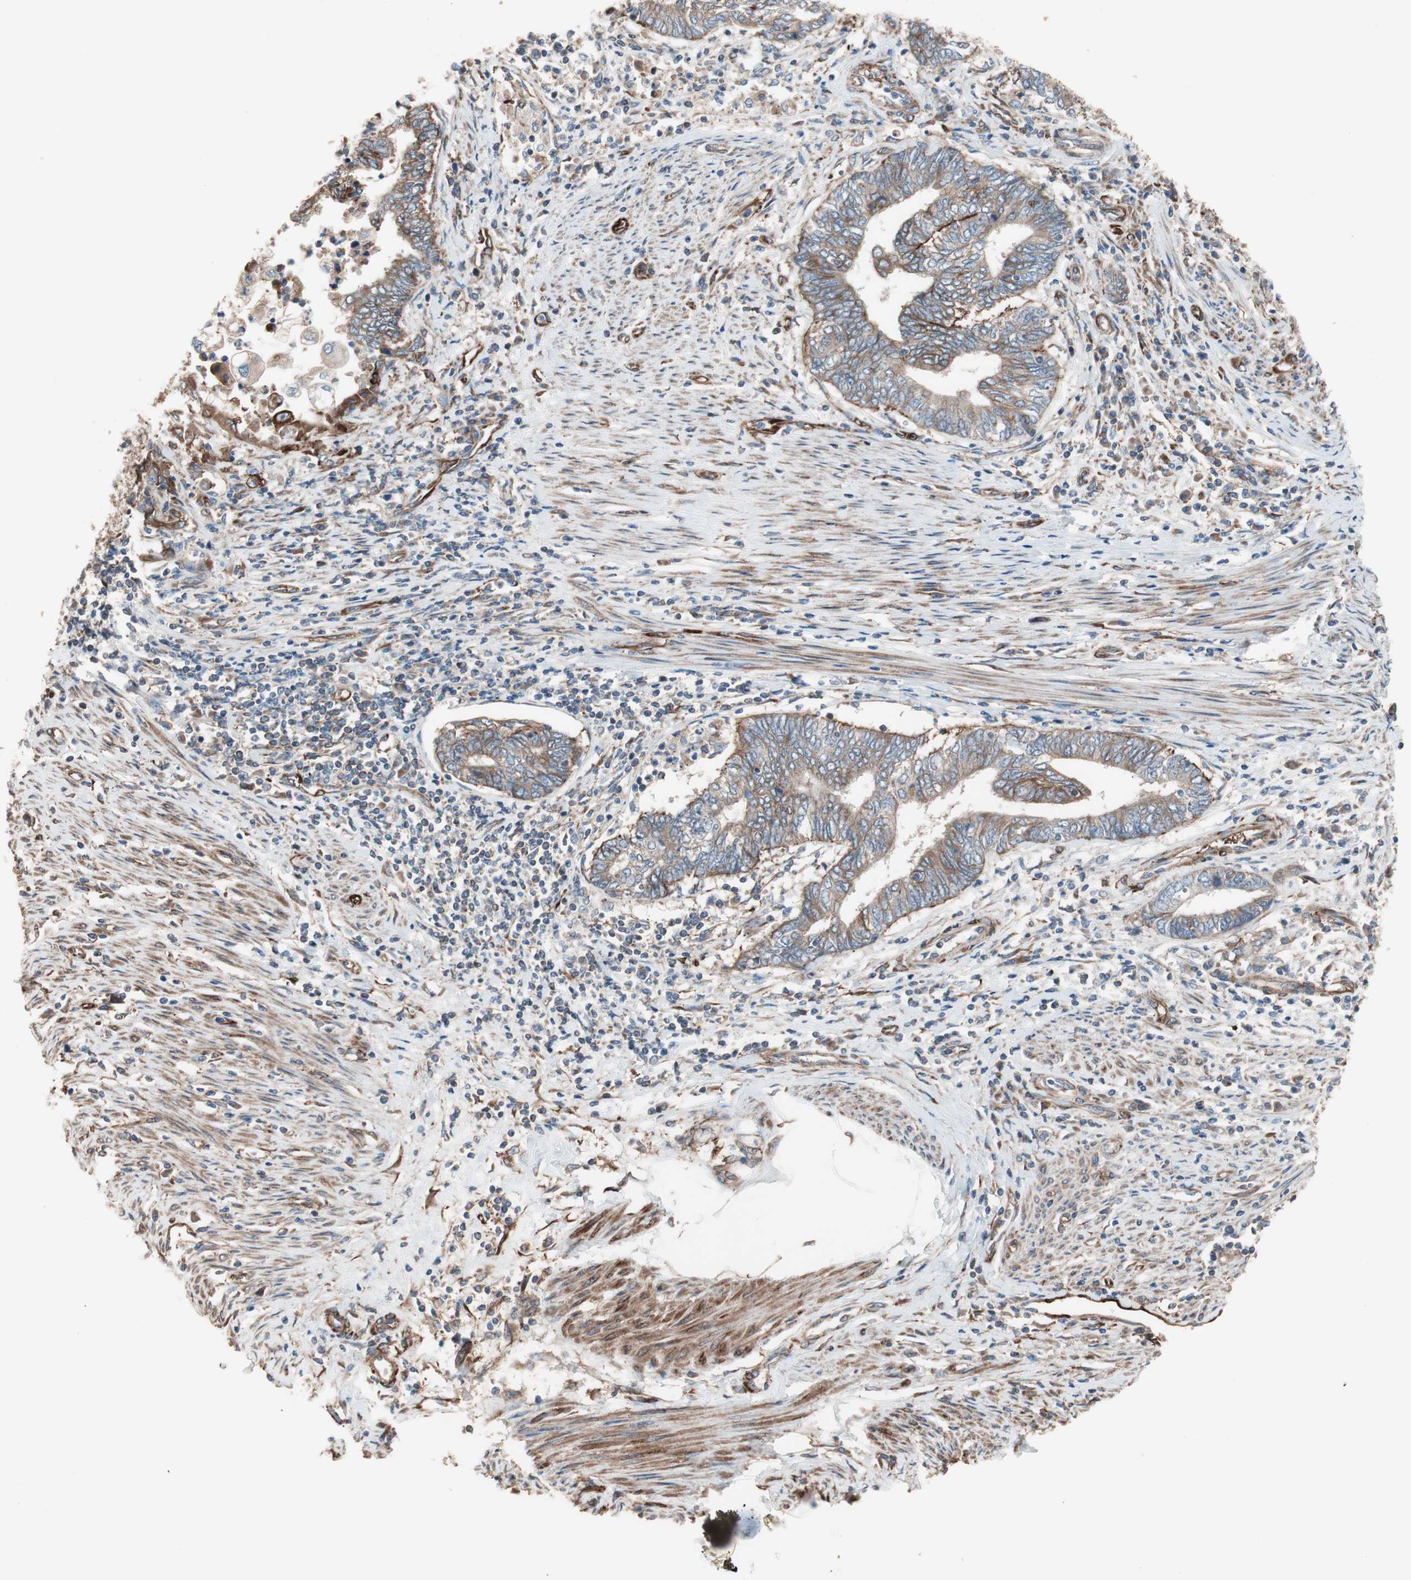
{"staining": {"intensity": "moderate", "quantity": ">75%", "location": "cytoplasmic/membranous"}, "tissue": "endometrial cancer", "cell_type": "Tumor cells", "image_type": "cancer", "snomed": [{"axis": "morphology", "description": "Adenocarcinoma, NOS"}, {"axis": "topography", "description": "Uterus"}, {"axis": "topography", "description": "Endometrium"}], "caption": "Immunohistochemical staining of human endometrial cancer shows medium levels of moderate cytoplasmic/membranous staining in approximately >75% of tumor cells.", "gene": "GPSM2", "patient": {"sex": "female", "age": 70}}